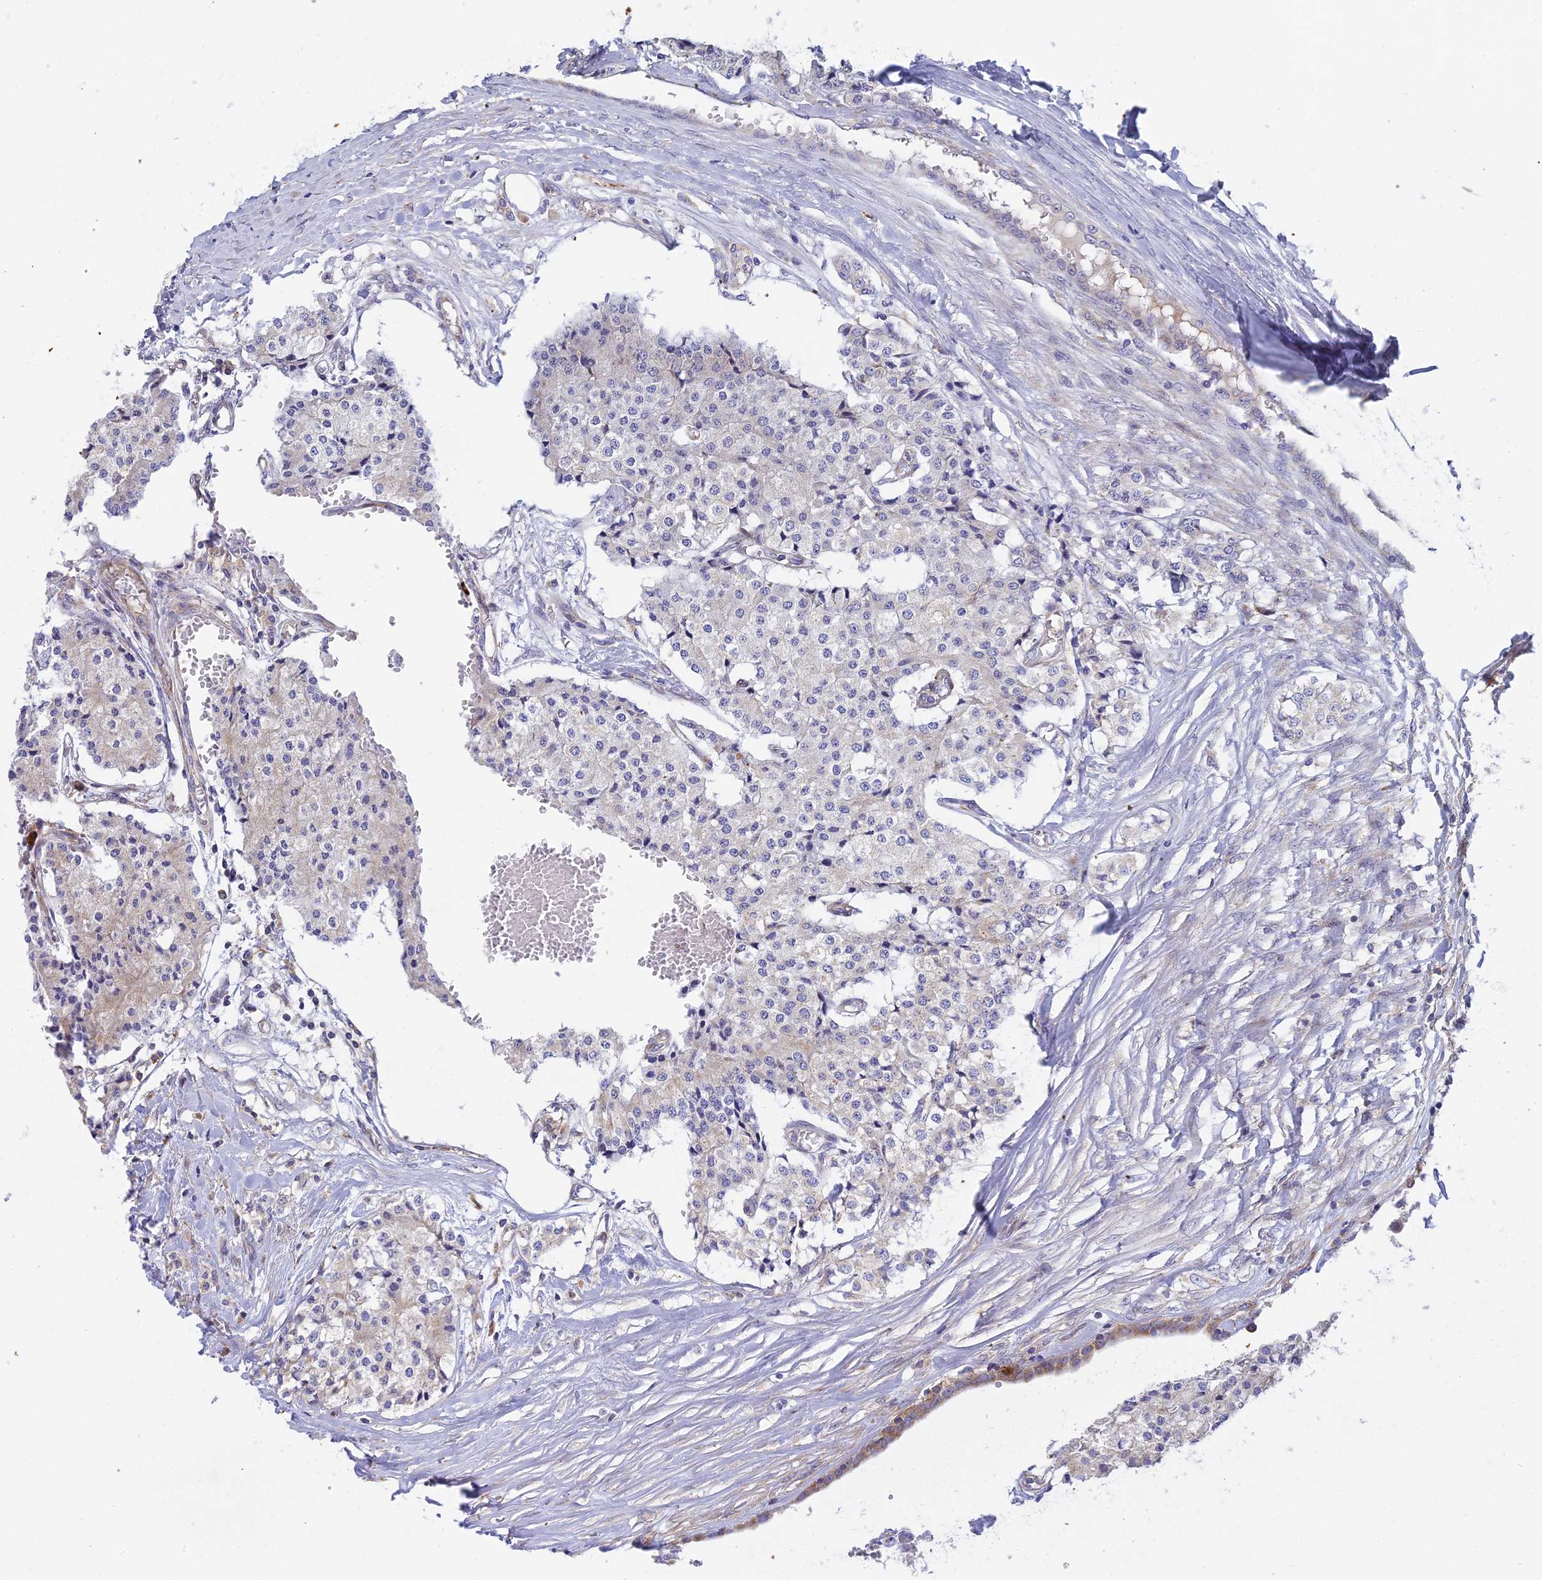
{"staining": {"intensity": "negative", "quantity": "none", "location": "none"}, "tissue": "carcinoid", "cell_type": "Tumor cells", "image_type": "cancer", "snomed": [{"axis": "morphology", "description": "Carcinoid, malignant, NOS"}, {"axis": "topography", "description": "Colon"}], "caption": "The immunohistochemistry micrograph has no significant expression in tumor cells of carcinoid (malignant) tissue.", "gene": "CLCN7", "patient": {"sex": "female", "age": 52}}